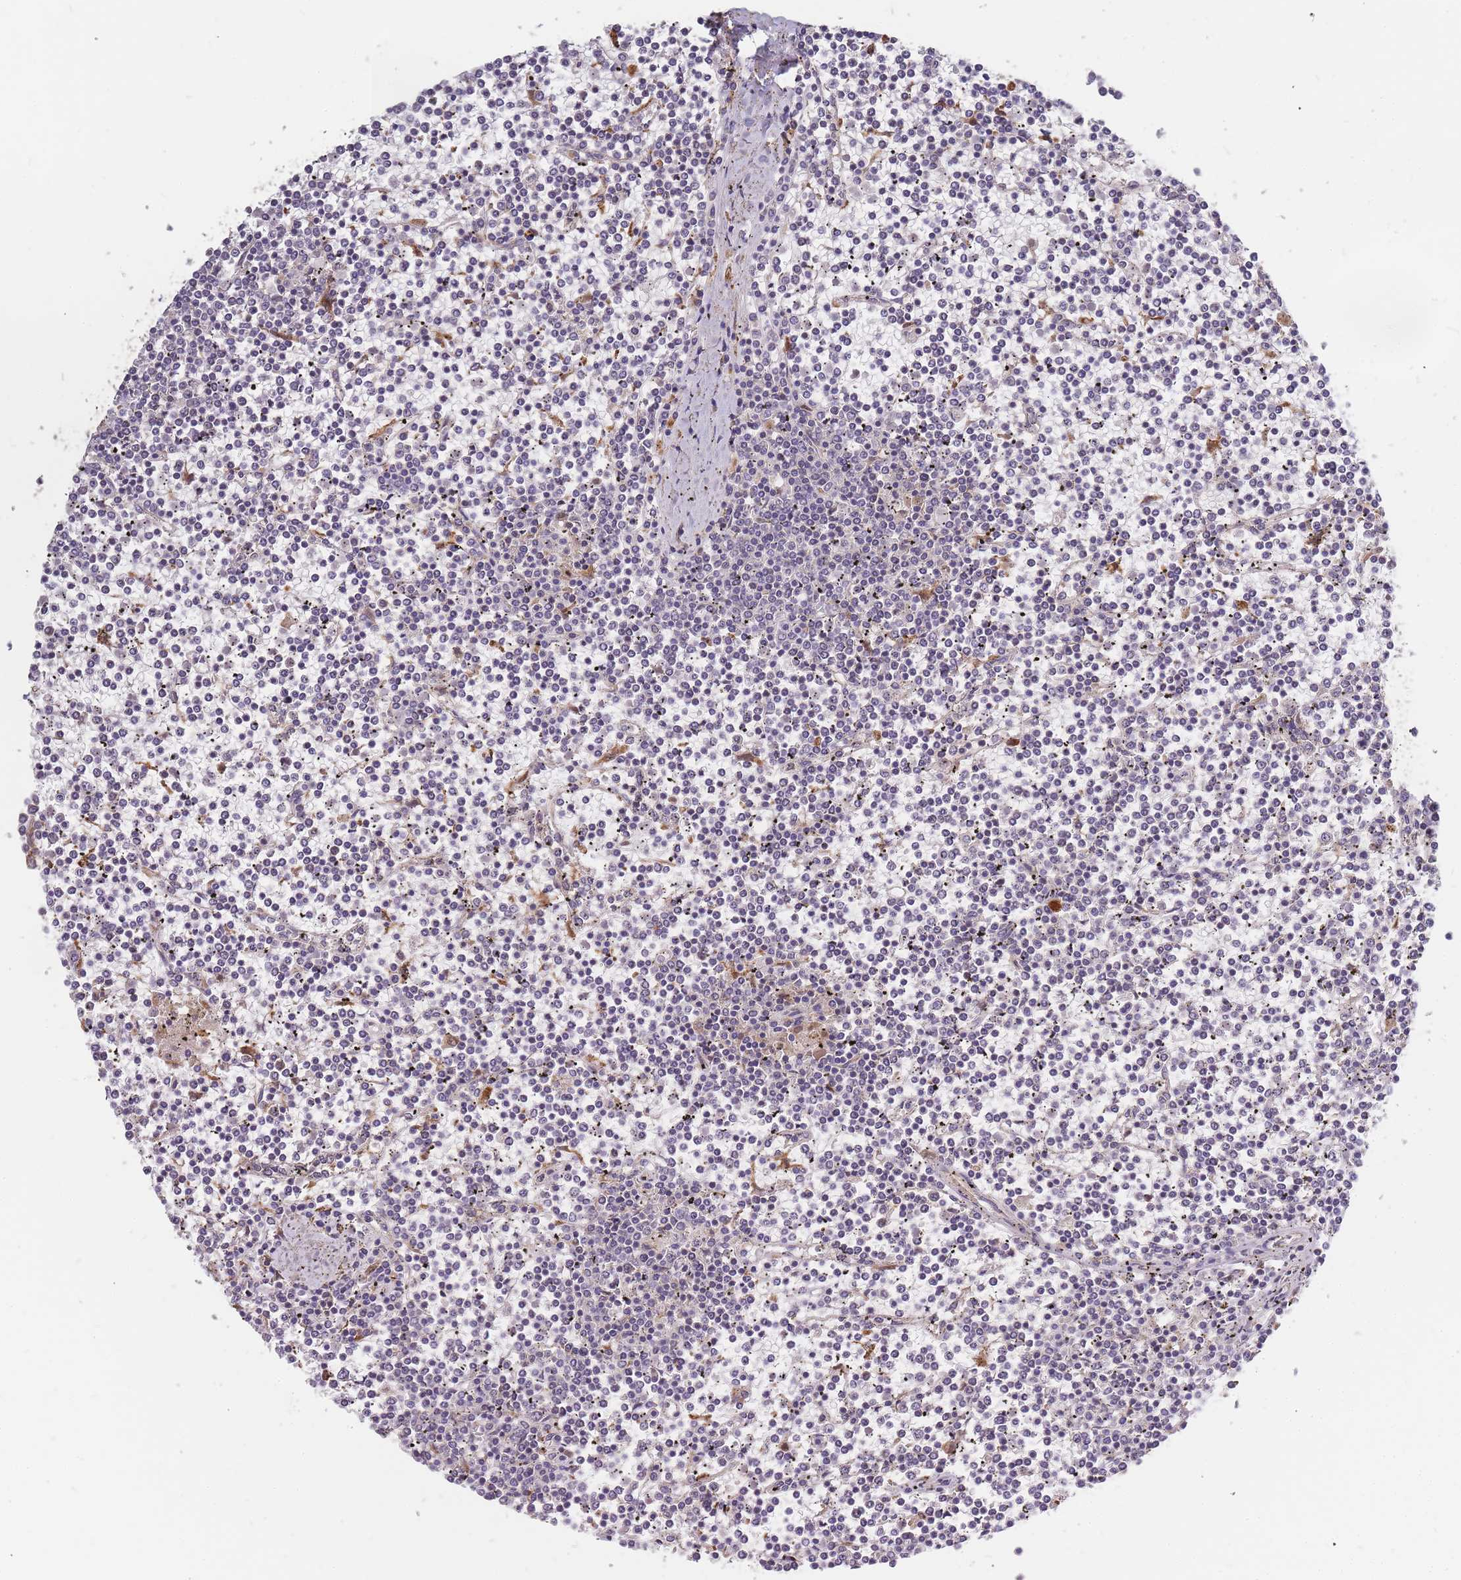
{"staining": {"intensity": "negative", "quantity": "none", "location": "none"}, "tissue": "lymphoma", "cell_type": "Tumor cells", "image_type": "cancer", "snomed": [{"axis": "morphology", "description": "Malignant lymphoma, non-Hodgkin's type, Low grade"}, {"axis": "topography", "description": "Spleen"}], "caption": "An image of malignant lymphoma, non-Hodgkin's type (low-grade) stained for a protein exhibits no brown staining in tumor cells.", "gene": "ATG5", "patient": {"sex": "female", "age": 19}}